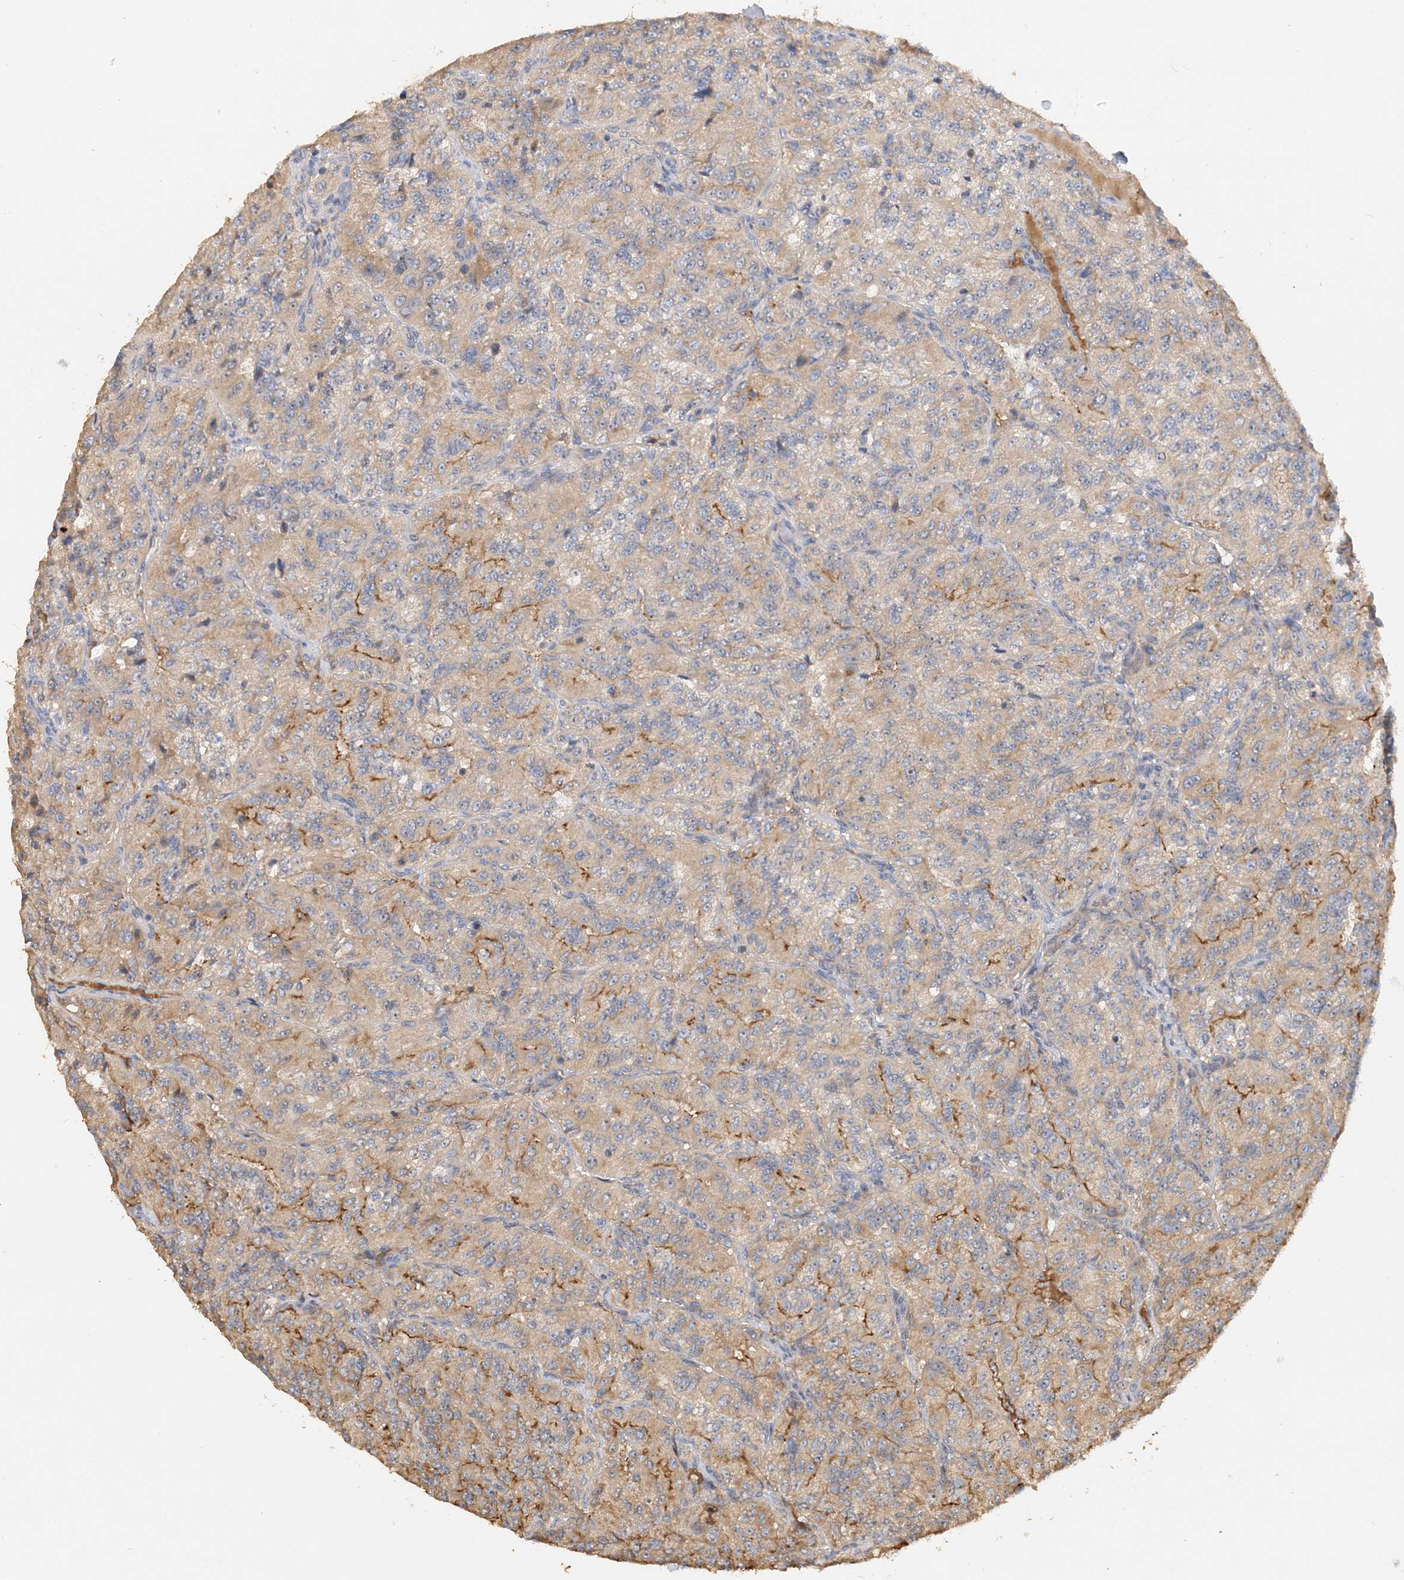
{"staining": {"intensity": "moderate", "quantity": ">75%", "location": "cytoplasmic/membranous"}, "tissue": "renal cancer", "cell_type": "Tumor cells", "image_type": "cancer", "snomed": [{"axis": "morphology", "description": "Adenocarcinoma, NOS"}, {"axis": "topography", "description": "Kidney"}], "caption": "The histopathology image shows staining of renal adenocarcinoma, revealing moderate cytoplasmic/membranous protein positivity (brown color) within tumor cells.", "gene": "GRINA", "patient": {"sex": "female", "age": 63}}